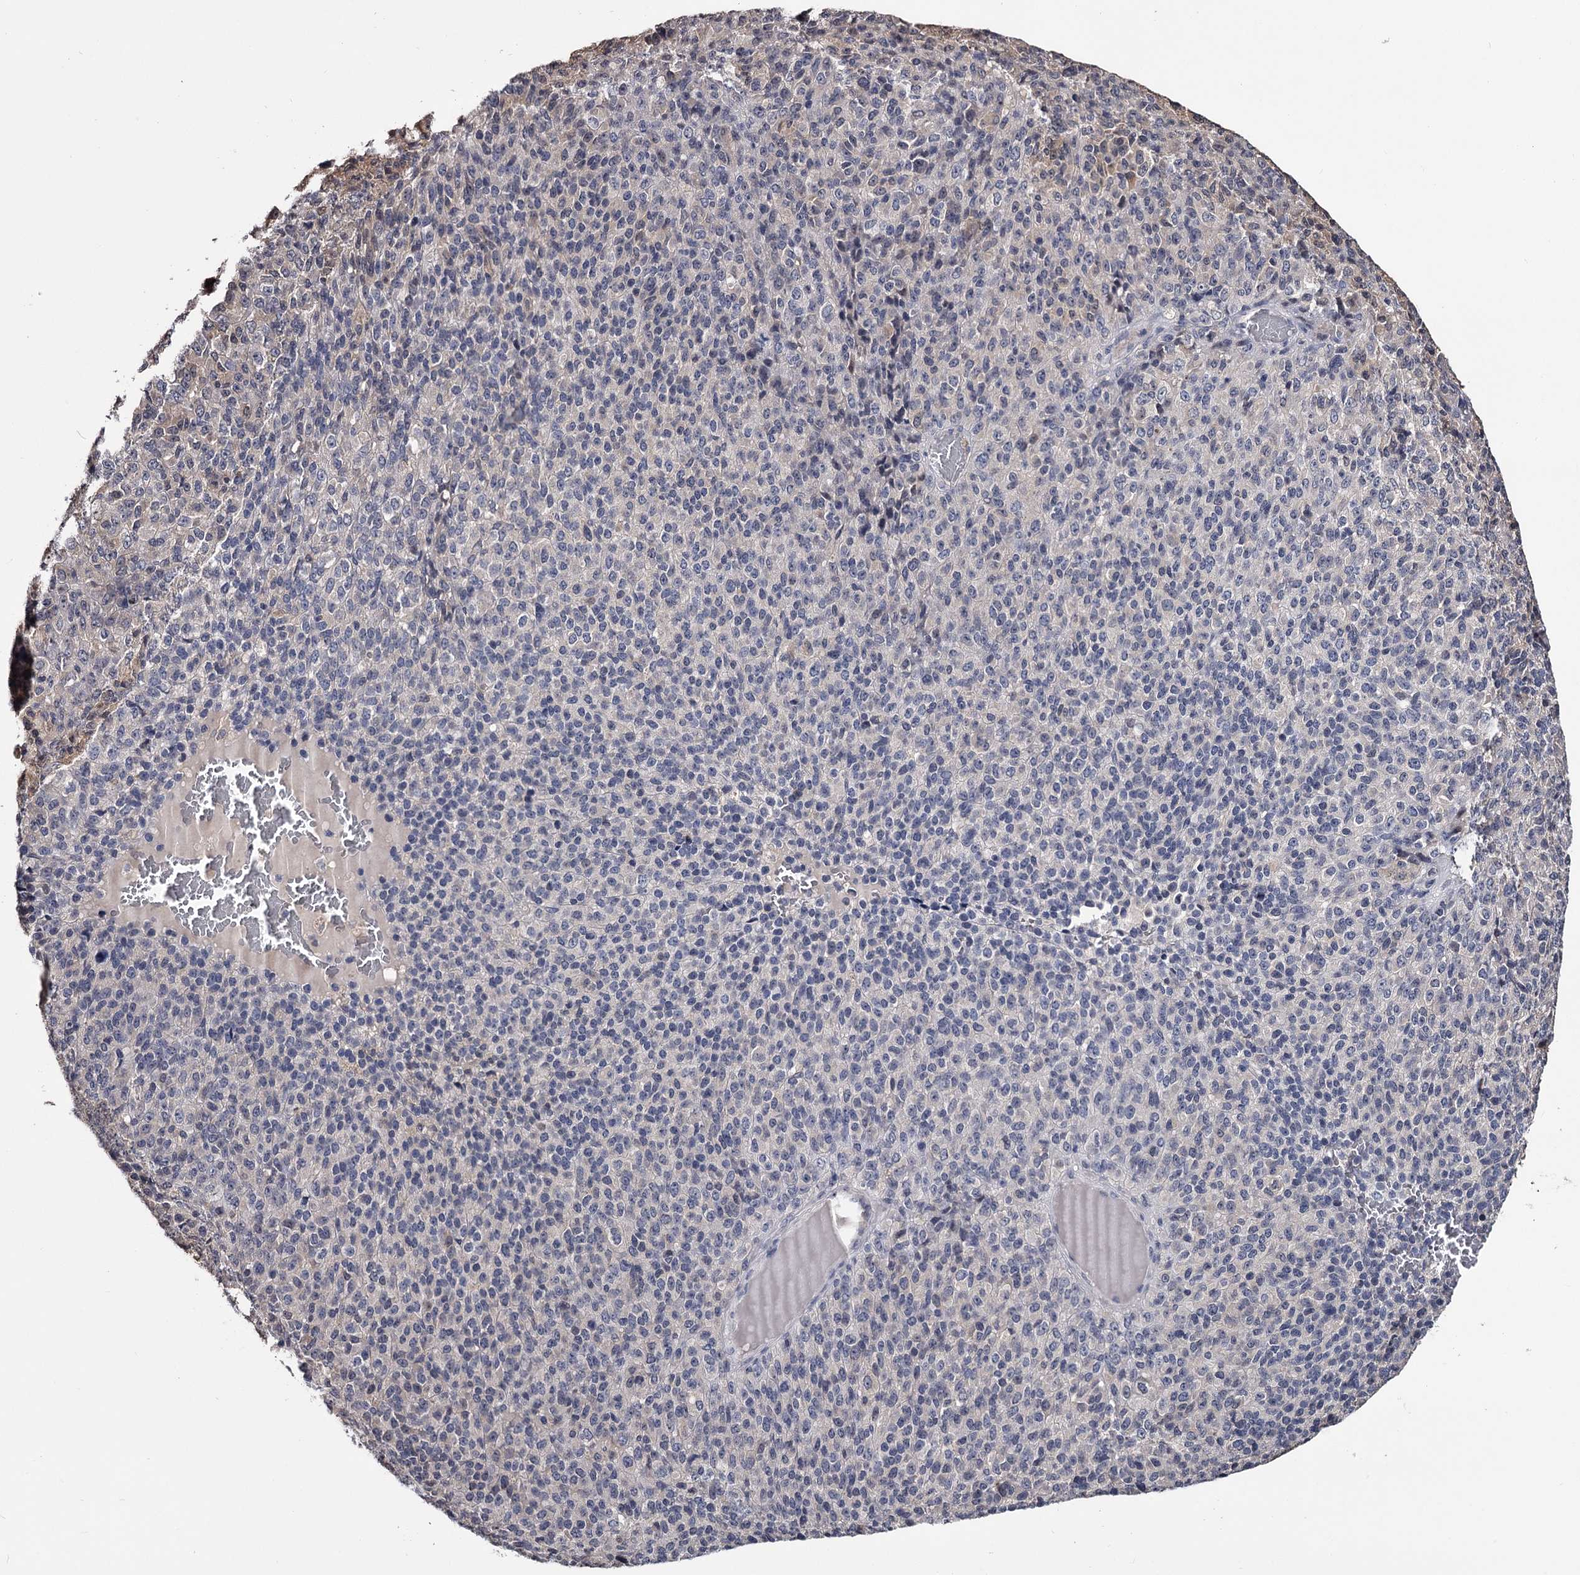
{"staining": {"intensity": "negative", "quantity": "none", "location": "none"}, "tissue": "melanoma", "cell_type": "Tumor cells", "image_type": "cancer", "snomed": [{"axis": "morphology", "description": "Malignant melanoma, Metastatic site"}, {"axis": "topography", "description": "Brain"}], "caption": "Immunohistochemical staining of human melanoma displays no significant expression in tumor cells.", "gene": "GSTO1", "patient": {"sex": "female", "age": 56}}